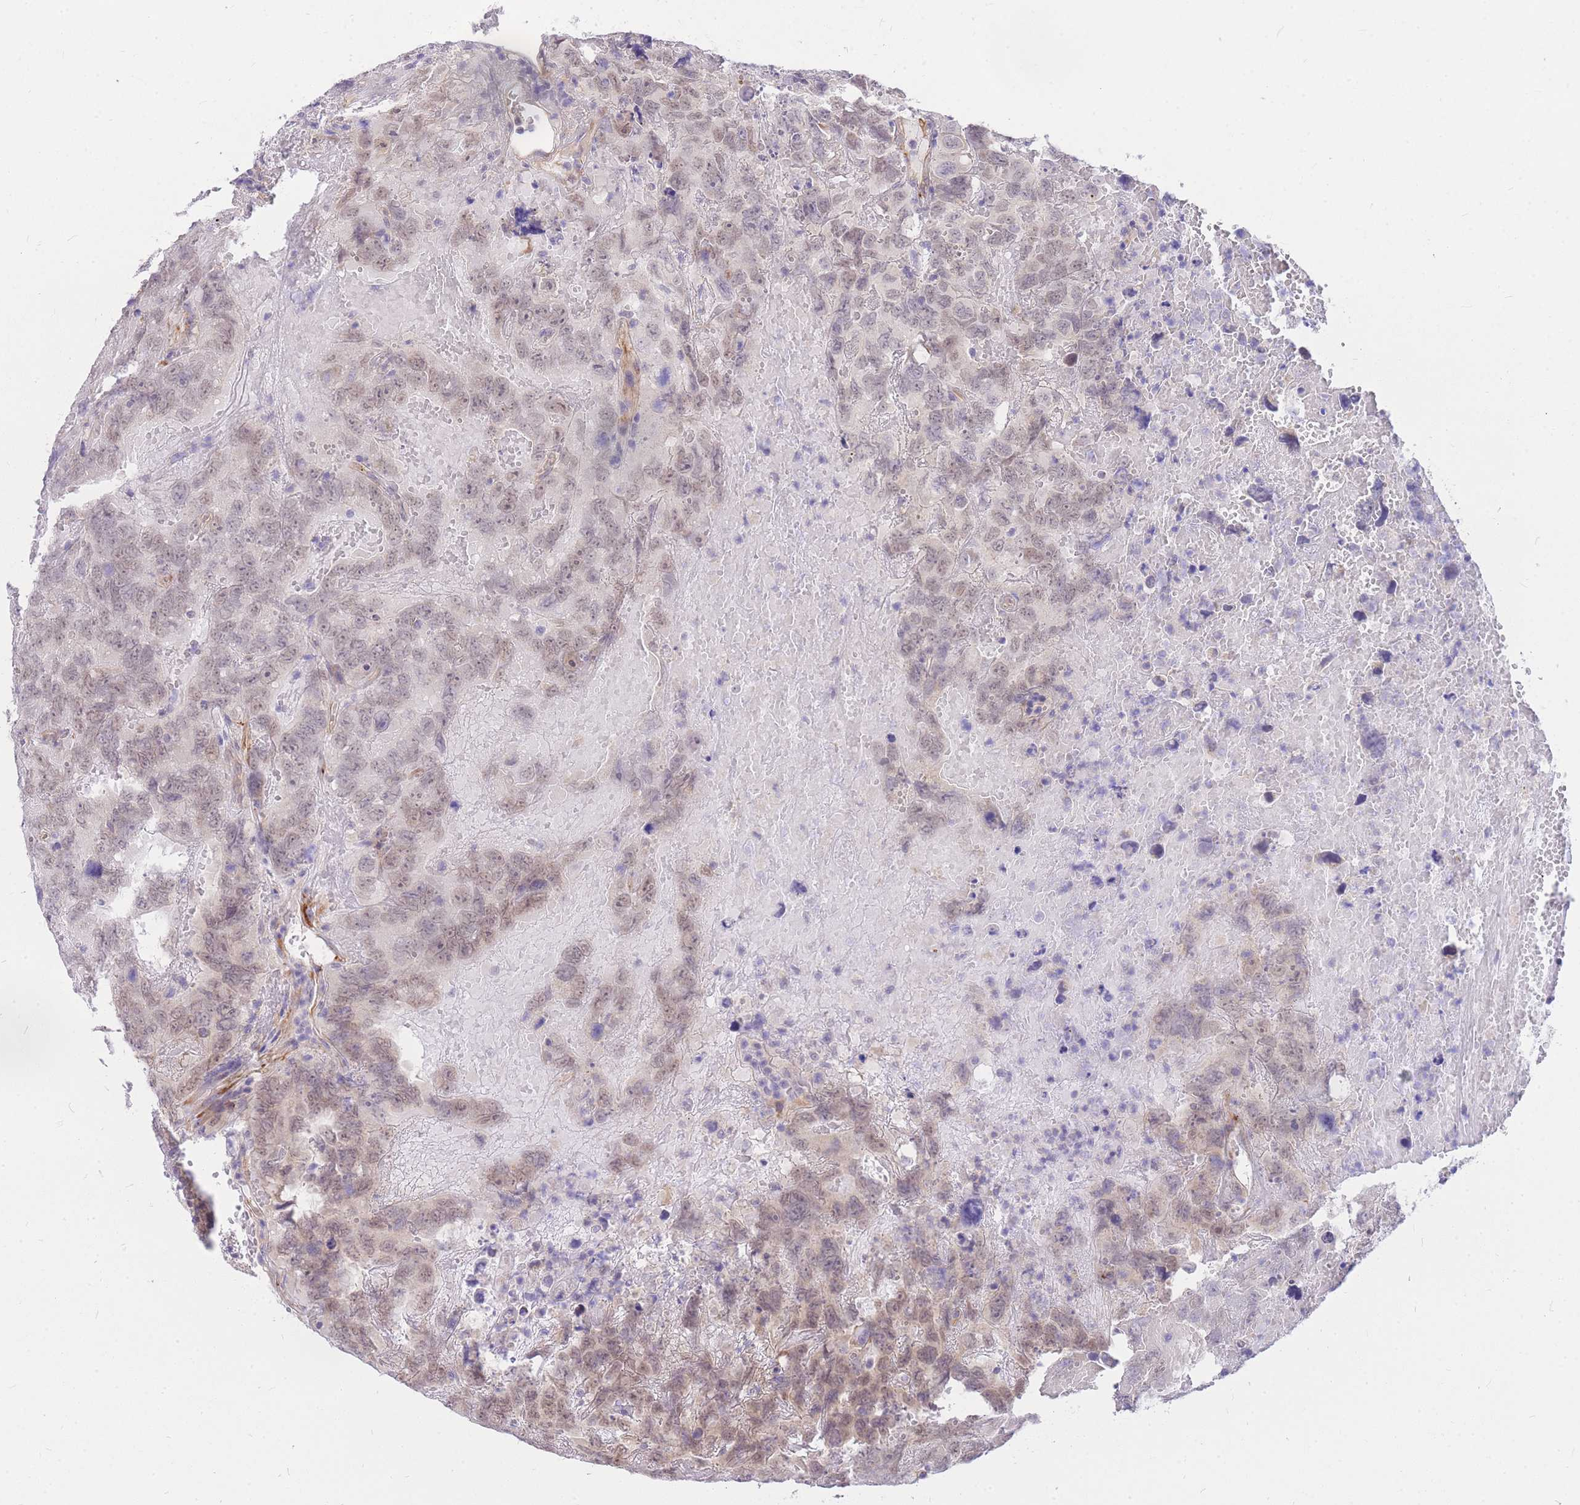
{"staining": {"intensity": "weak", "quantity": "25%-75%", "location": "nuclear"}, "tissue": "testis cancer", "cell_type": "Tumor cells", "image_type": "cancer", "snomed": [{"axis": "morphology", "description": "Carcinoma, Embryonal, NOS"}, {"axis": "topography", "description": "Testis"}], "caption": "This histopathology image displays IHC staining of testis cancer, with low weak nuclear positivity in approximately 25%-75% of tumor cells.", "gene": "S100PBP", "patient": {"sex": "male", "age": 45}}